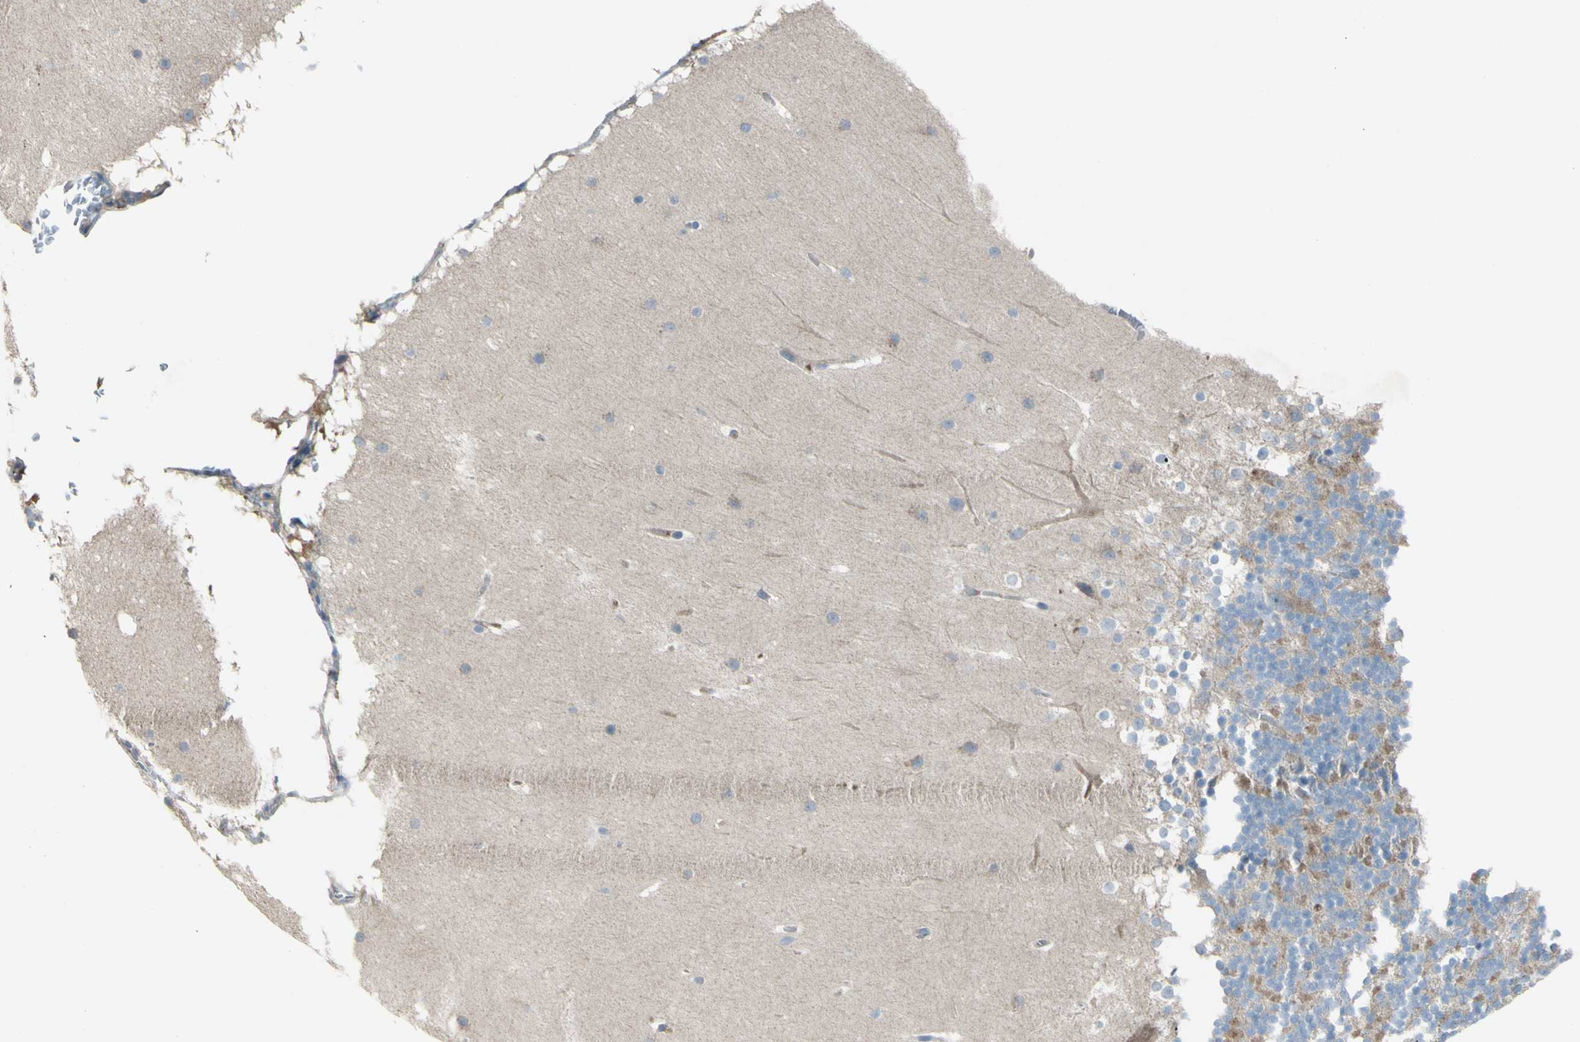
{"staining": {"intensity": "weak", "quantity": "25%-75%", "location": "cytoplasmic/membranous"}, "tissue": "cerebellum", "cell_type": "Cells in granular layer", "image_type": "normal", "snomed": [{"axis": "morphology", "description": "Normal tissue, NOS"}, {"axis": "topography", "description": "Cerebellum"}], "caption": "Cerebellum stained for a protein (brown) reveals weak cytoplasmic/membranous positive expression in about 25%-75% of cells in granular layer.", "gene": "ATRN", "patient": {"sex": "female", "age": 19}}